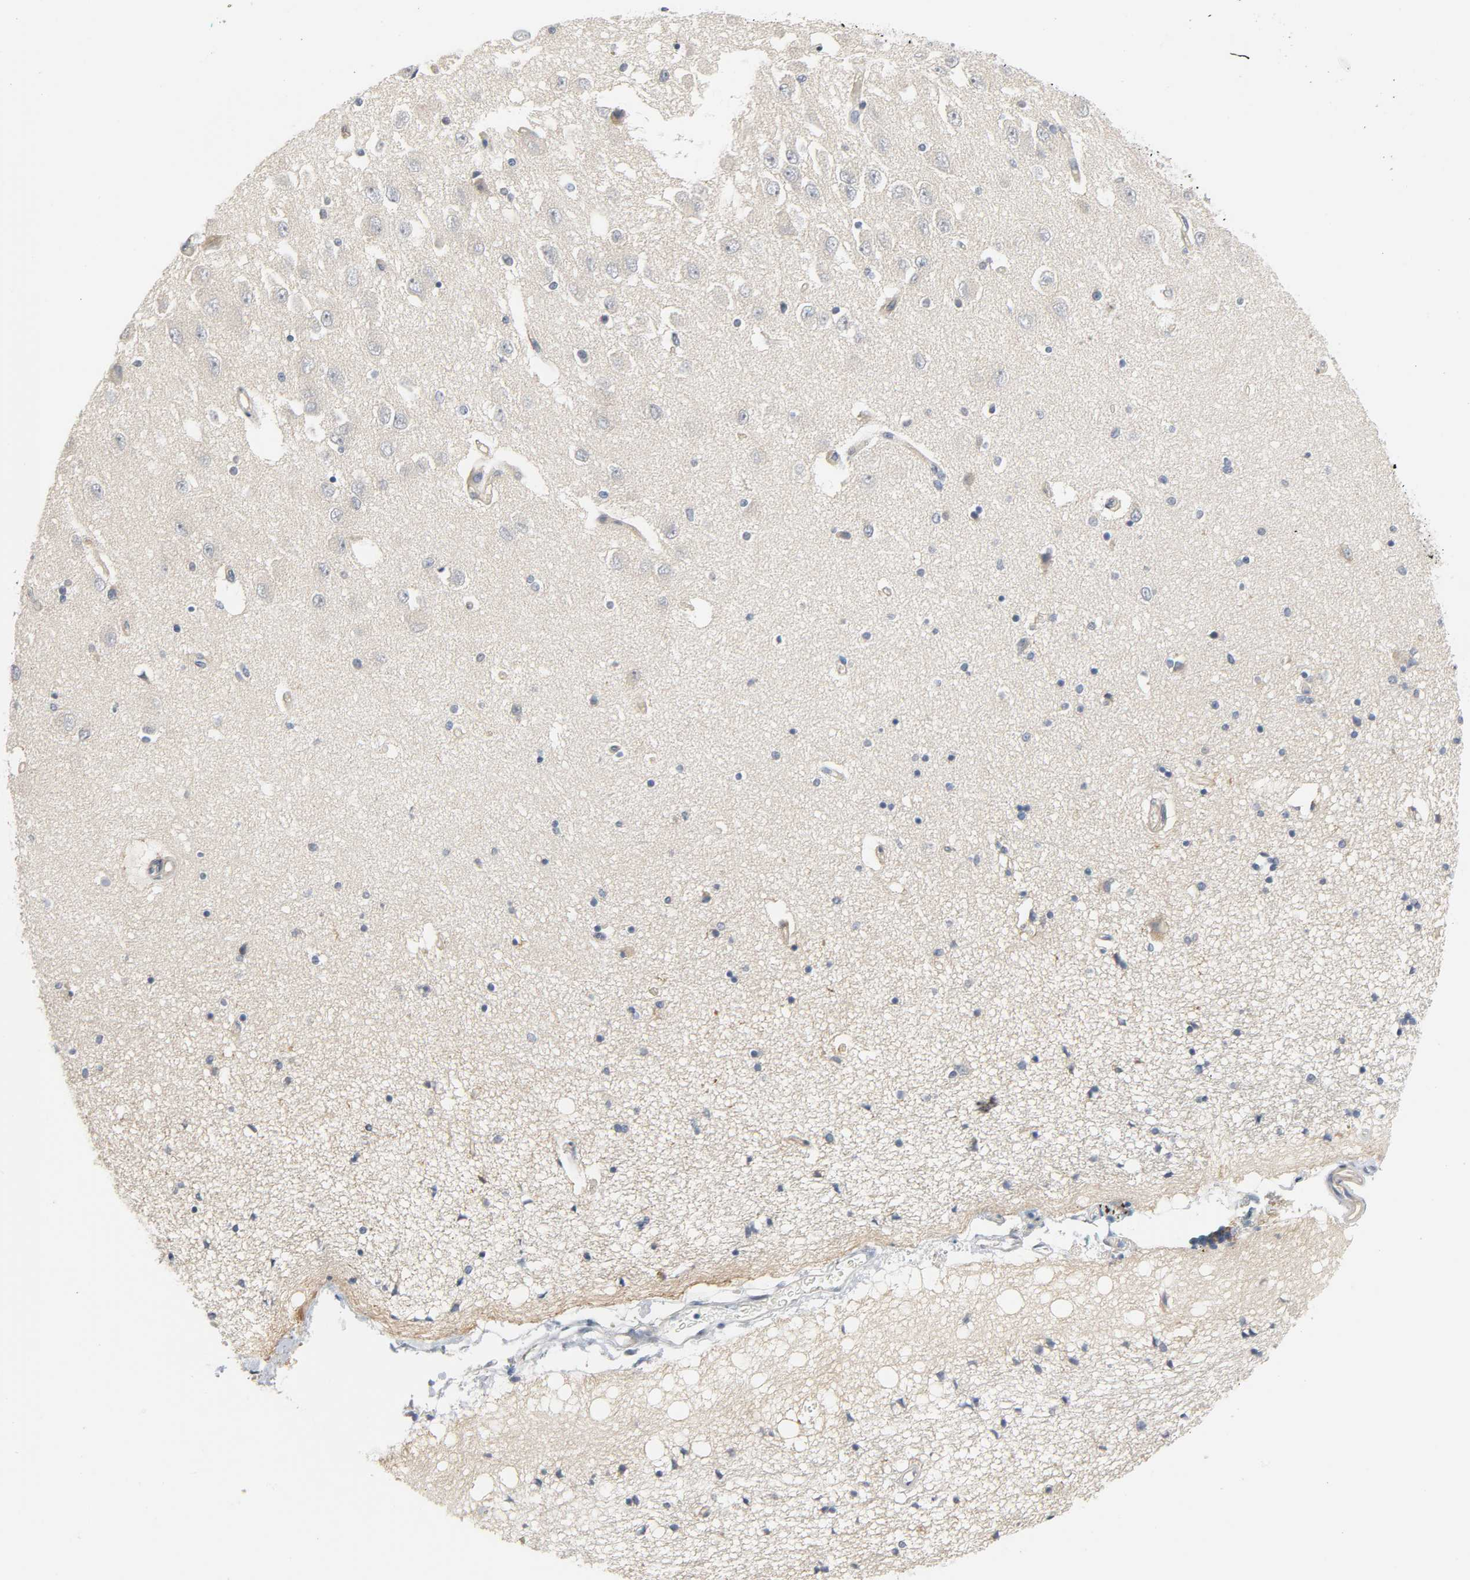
{"staining": {"intensity": "negative", "quantity": "none", "location": "none"}, "tissue": "hippocampus", "cell_type": "Glial cells", "image_type": "normal", "snomed": [{"axis": "morphology", "description": "Normal tissue, NOS"}, {"axis": "topography", "description": "Hippocampus"}], "caption": "Immunohistochemistry image of normal human hippocampus stained for a protein (brown), which exhibits no positivity in glial cells. The staining is performed using DAB brown chromogen with nuclei counter-stained in using hematoxylin.", "gene": "LIMCH1", "patient": {"sex": "female", "age": 54}}